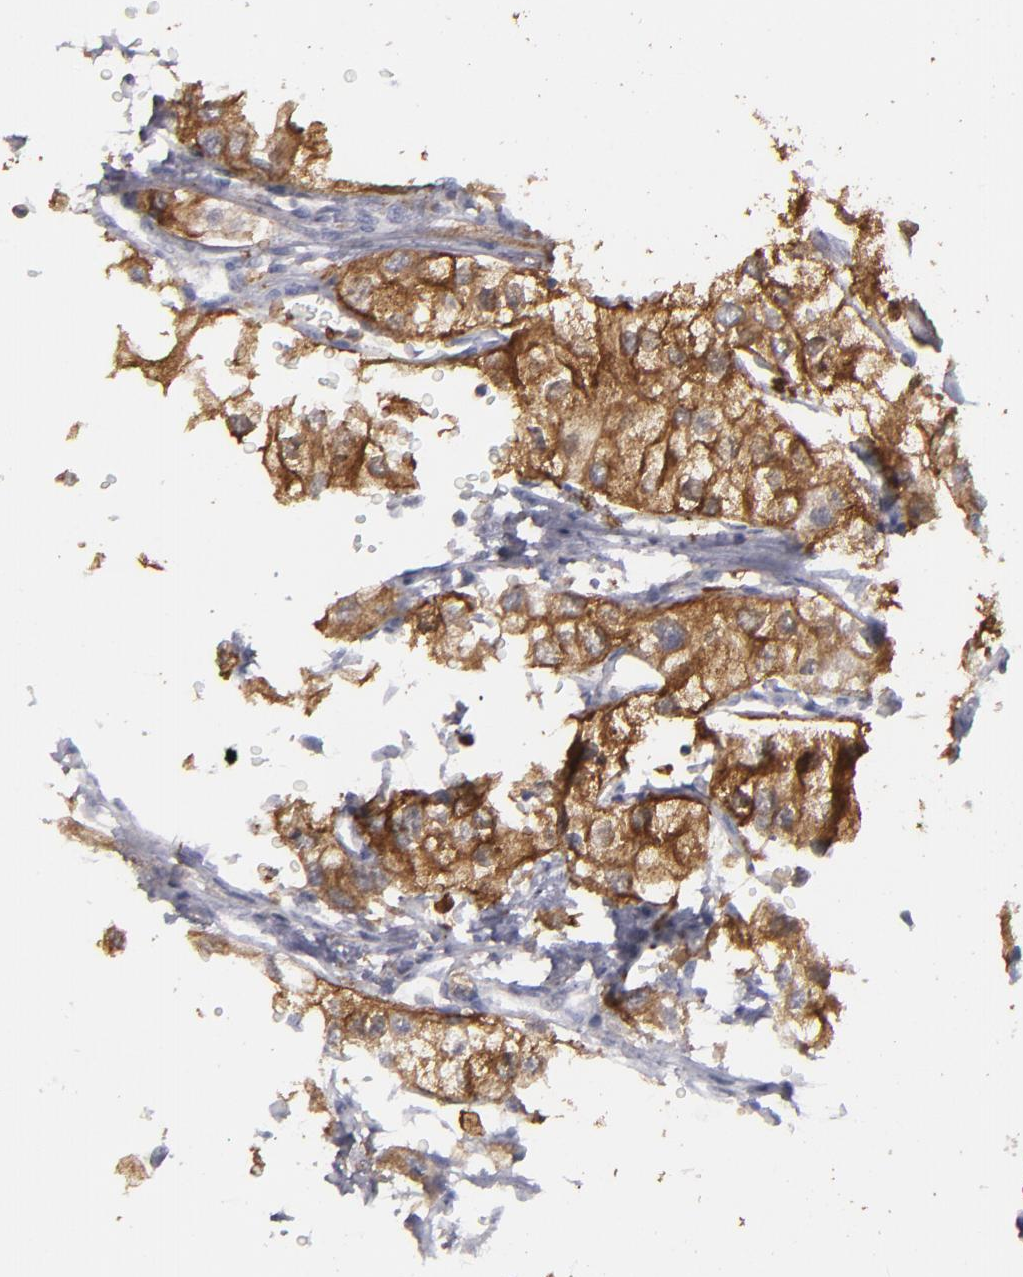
{"staining": {"intensity": "strong", "quantity": ">75%", "location": "cytoplasmic/membranous"}, "tissue": "renal cancer", "cell_type": "Tumor cells", "image_type": "cancer", "snomed": [{"axis": "morphology", "description": "Adenocarcinoma, NOS"}, {"axis": "topography", "description": "Kidney"}], "caption": "Protein staining displays strong cytoplasmic/membranous staining in approximately >75% of tumor cells in renal cancer.", "gene": "SEMA3G", "patient": {"sex": "male", "age": 57}}